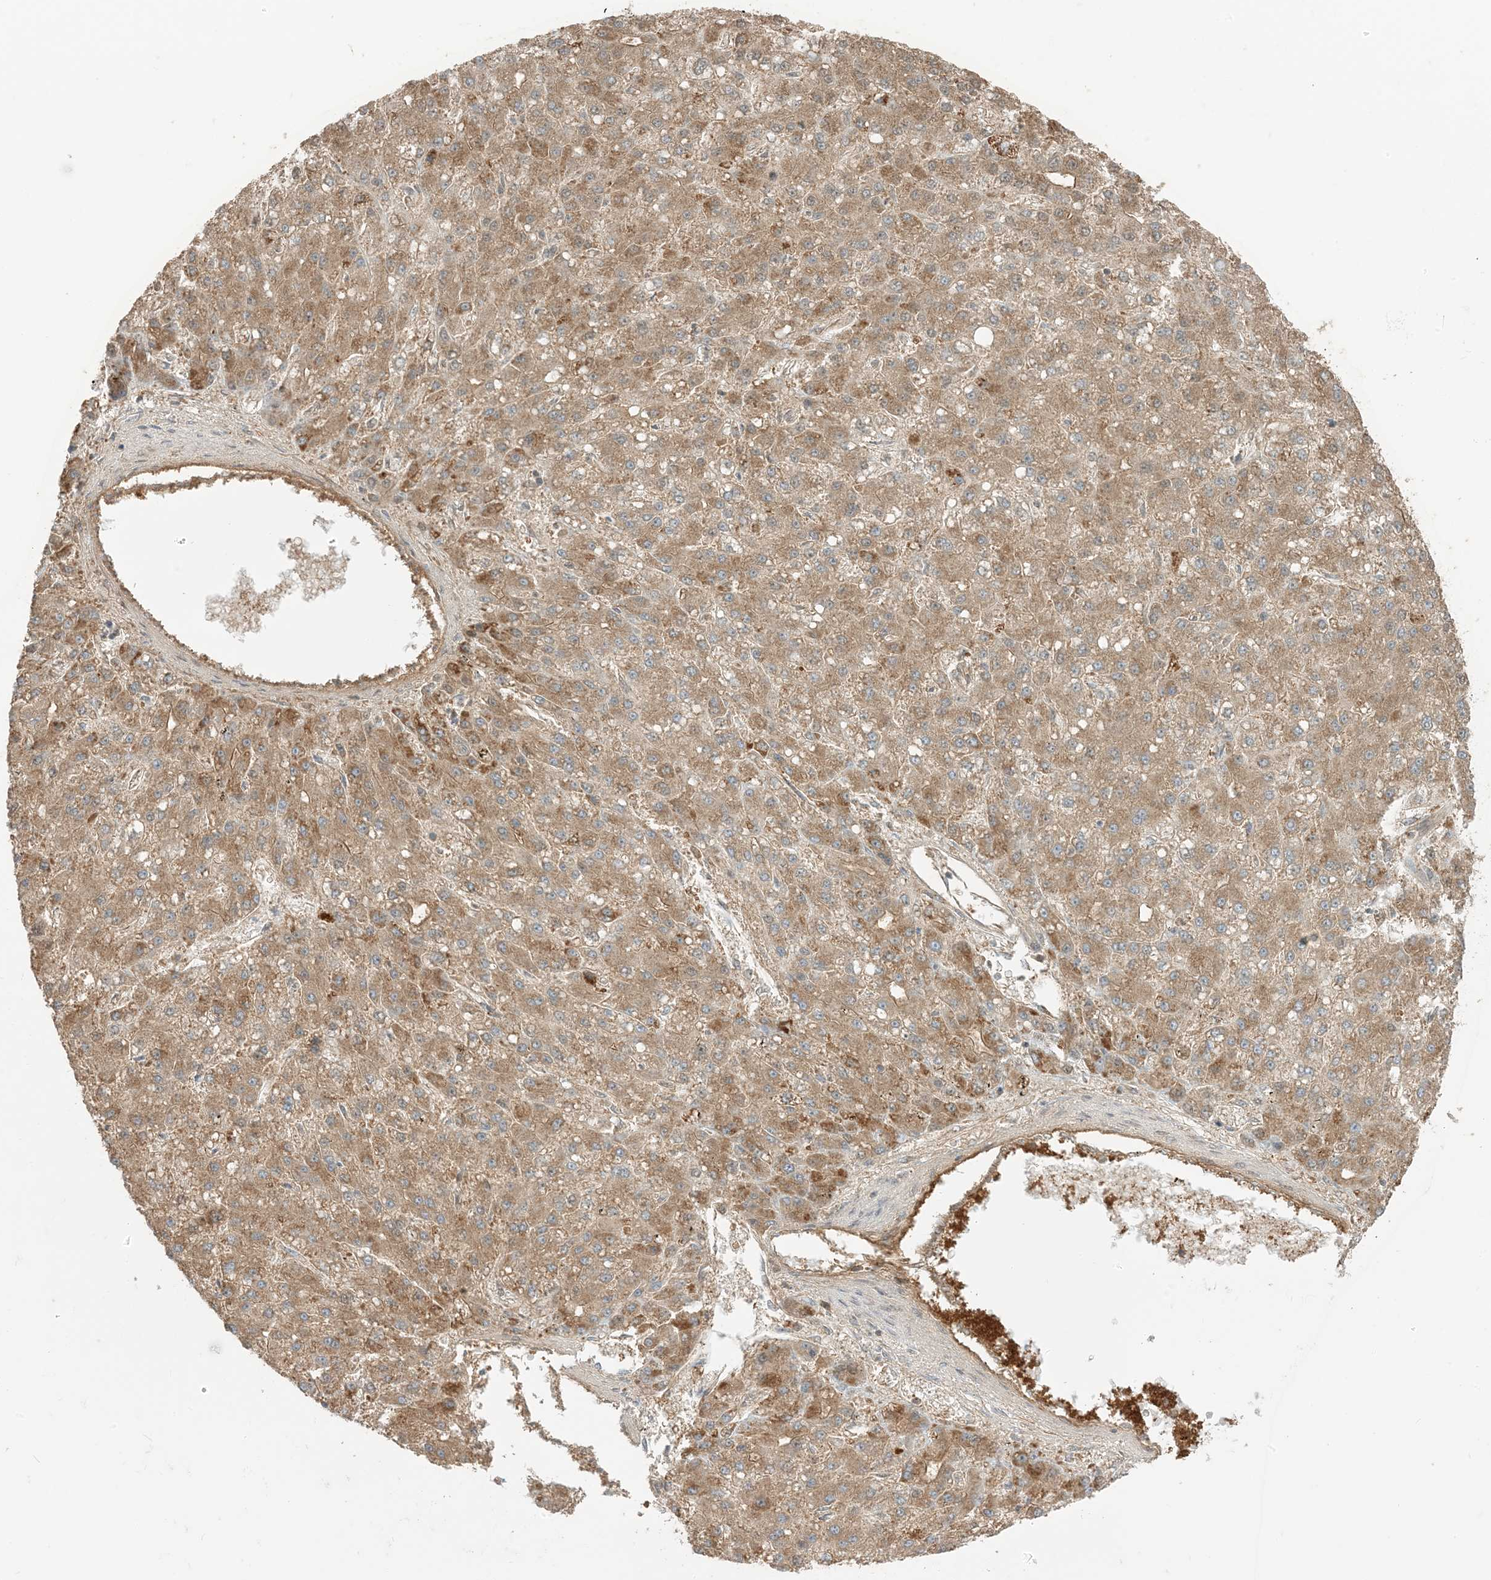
{"staining": {"intensity": "strong", "quantity": ">75%", "location": "cytoplasmic/membranous"}, "tissue": "liver cancer", "cell_type": "Tumor cells", "image_type": "cancer", "snomed": [{"axis": "morphology", "description": "Carcinoma, Hepatocellular, NOS"}, {"axis": "topography", "description": "Liver"}], "caption": "The immunohistochemical stain labels strong cytoplasmic/membranous expression in tumor cells of liver hepatocellular carcinoma tissue.", "gene": "N4BP3", "patient": {"sex": "male", "age": 67}}